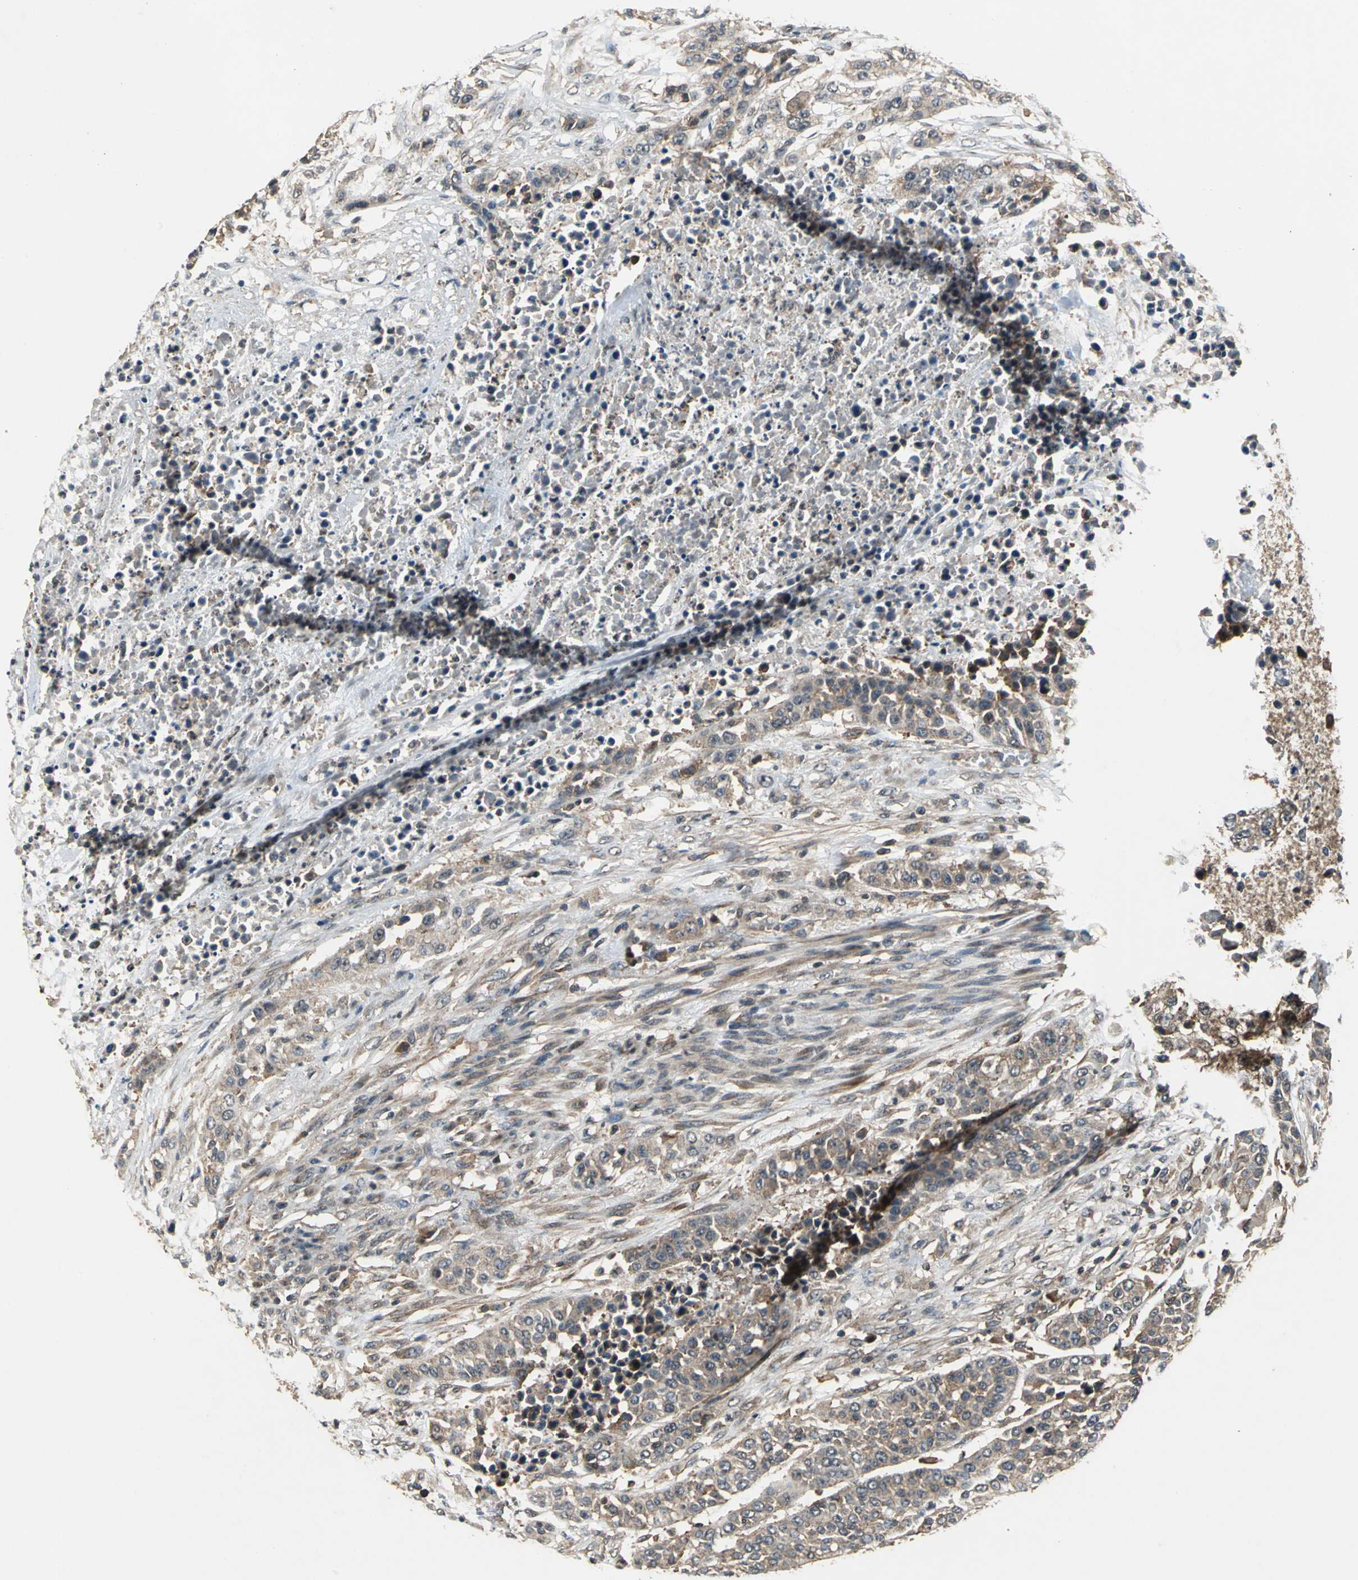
{"staining": {"intensity": "weak", "quantity": ">75%", "location": "nuclear"}, "tissue": "urothelial cancer", "cell_type": "Tumor cells", "image_type": "cancer", "snomed": [{"axis": "morphology", "description": "Urothelial carcinoma, High grade"}, {"axis": "topography", "description": "Urinary bladder"}], "caption": "Immunohistochemistry (DAB (3,3'-diaminobenzidine)) staining of urothelial cancer demonstrates weak nuclear protein expression in about >75% of tumor cells. (Brightfield microscopy of DAB IHC at high magnification).", "gene": "EIF2B2", "patient": {"sex": "male", "age": 74}}